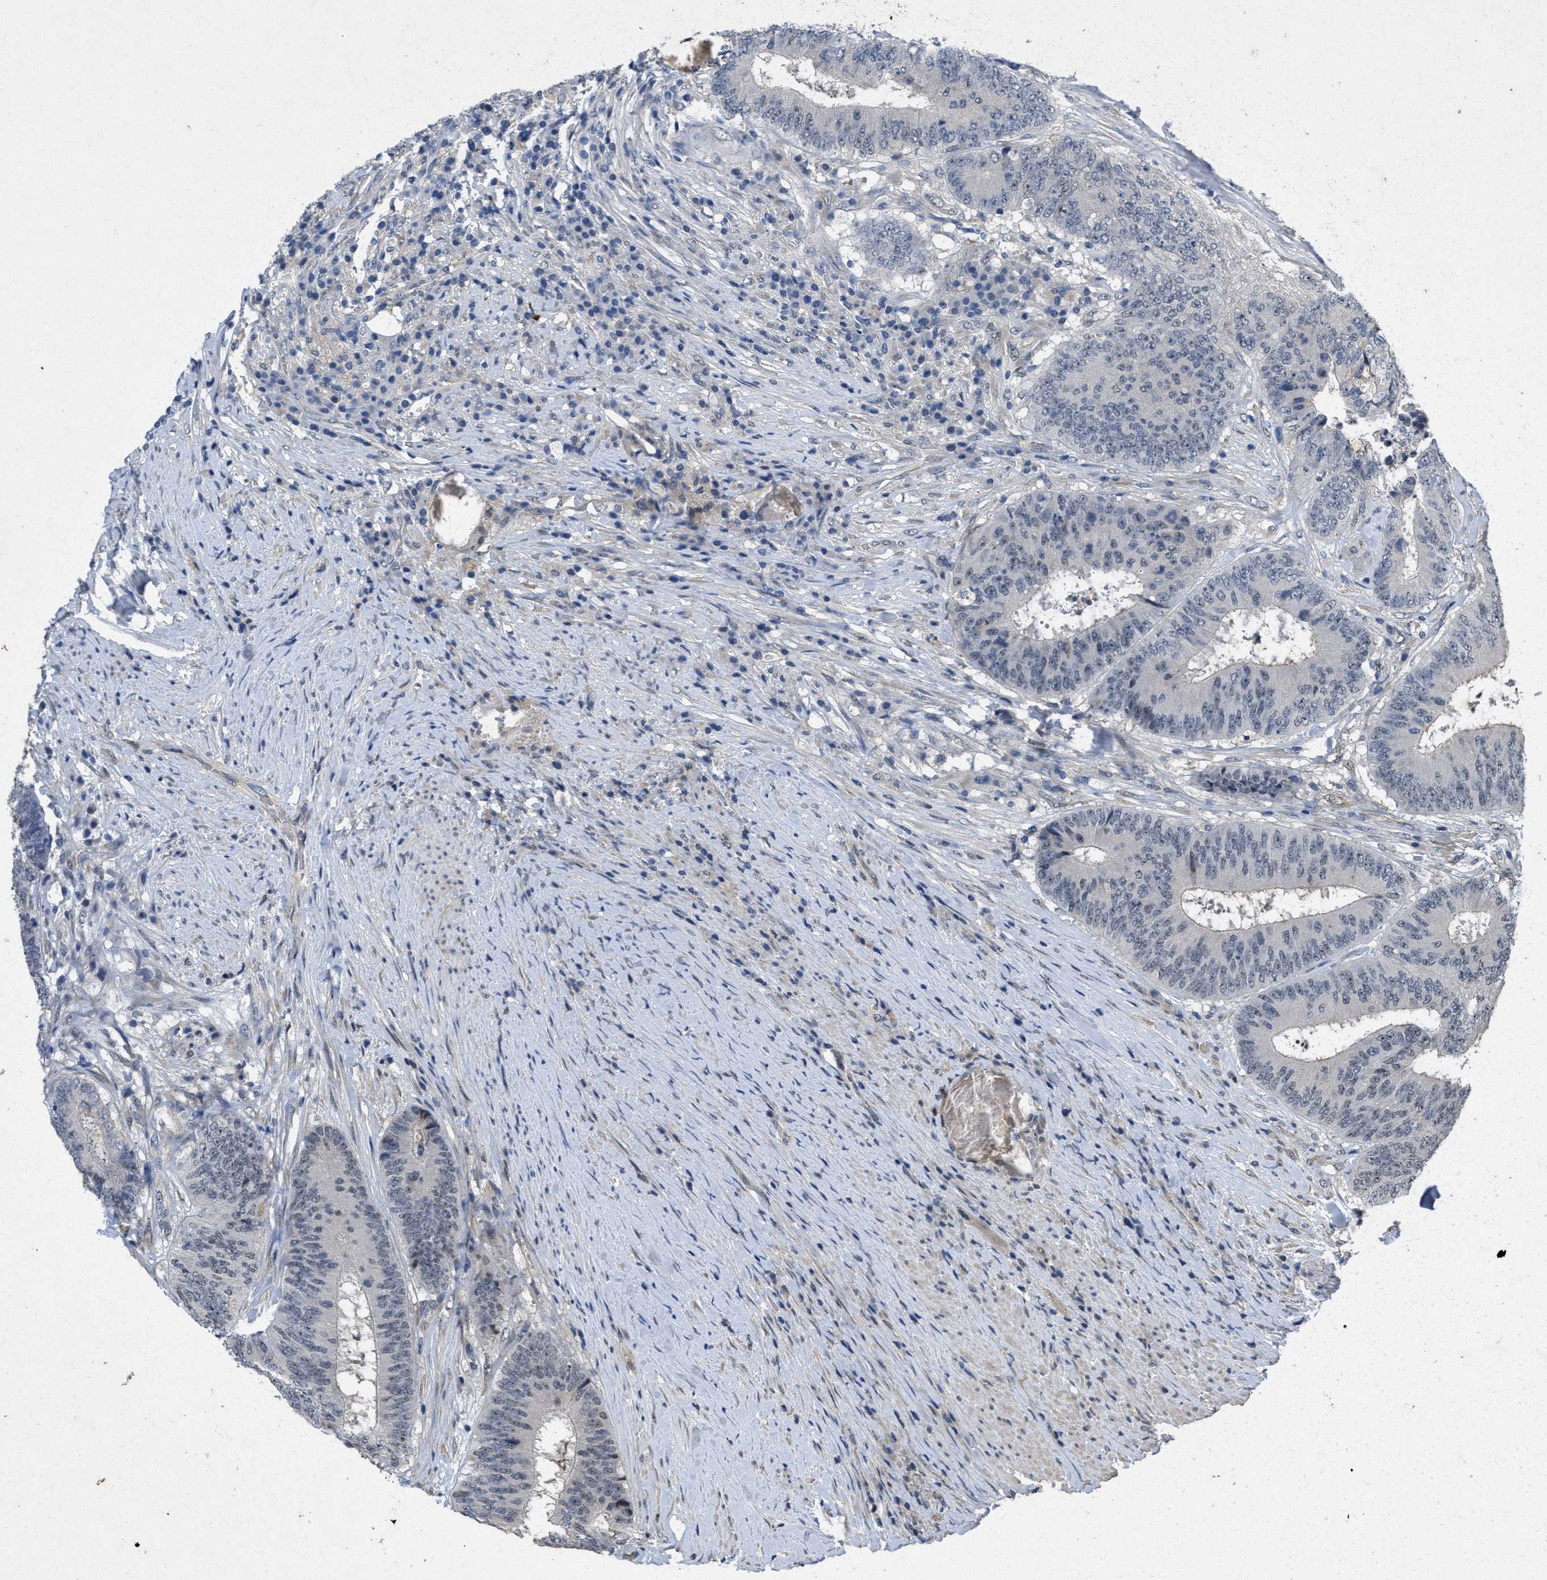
{"staining": {"intensity": "negative", "quantity": "none", "location": "none"}, "tissue": "colorectal cancer", "cell_type": "Tumor cells", "image_type": "cancer", "snomed": [{"axis": "morphology", "description": "Adenocarcinoma, NOS"}, {"axis": "topography", "description": "Rectum"}], "caption": "This is an IHC image of human adenocarcinoma (colorectal). There is no staining in tumor cells.", "gene": "PAPOLG", "patient": {"sex": "male", "age": 72}}